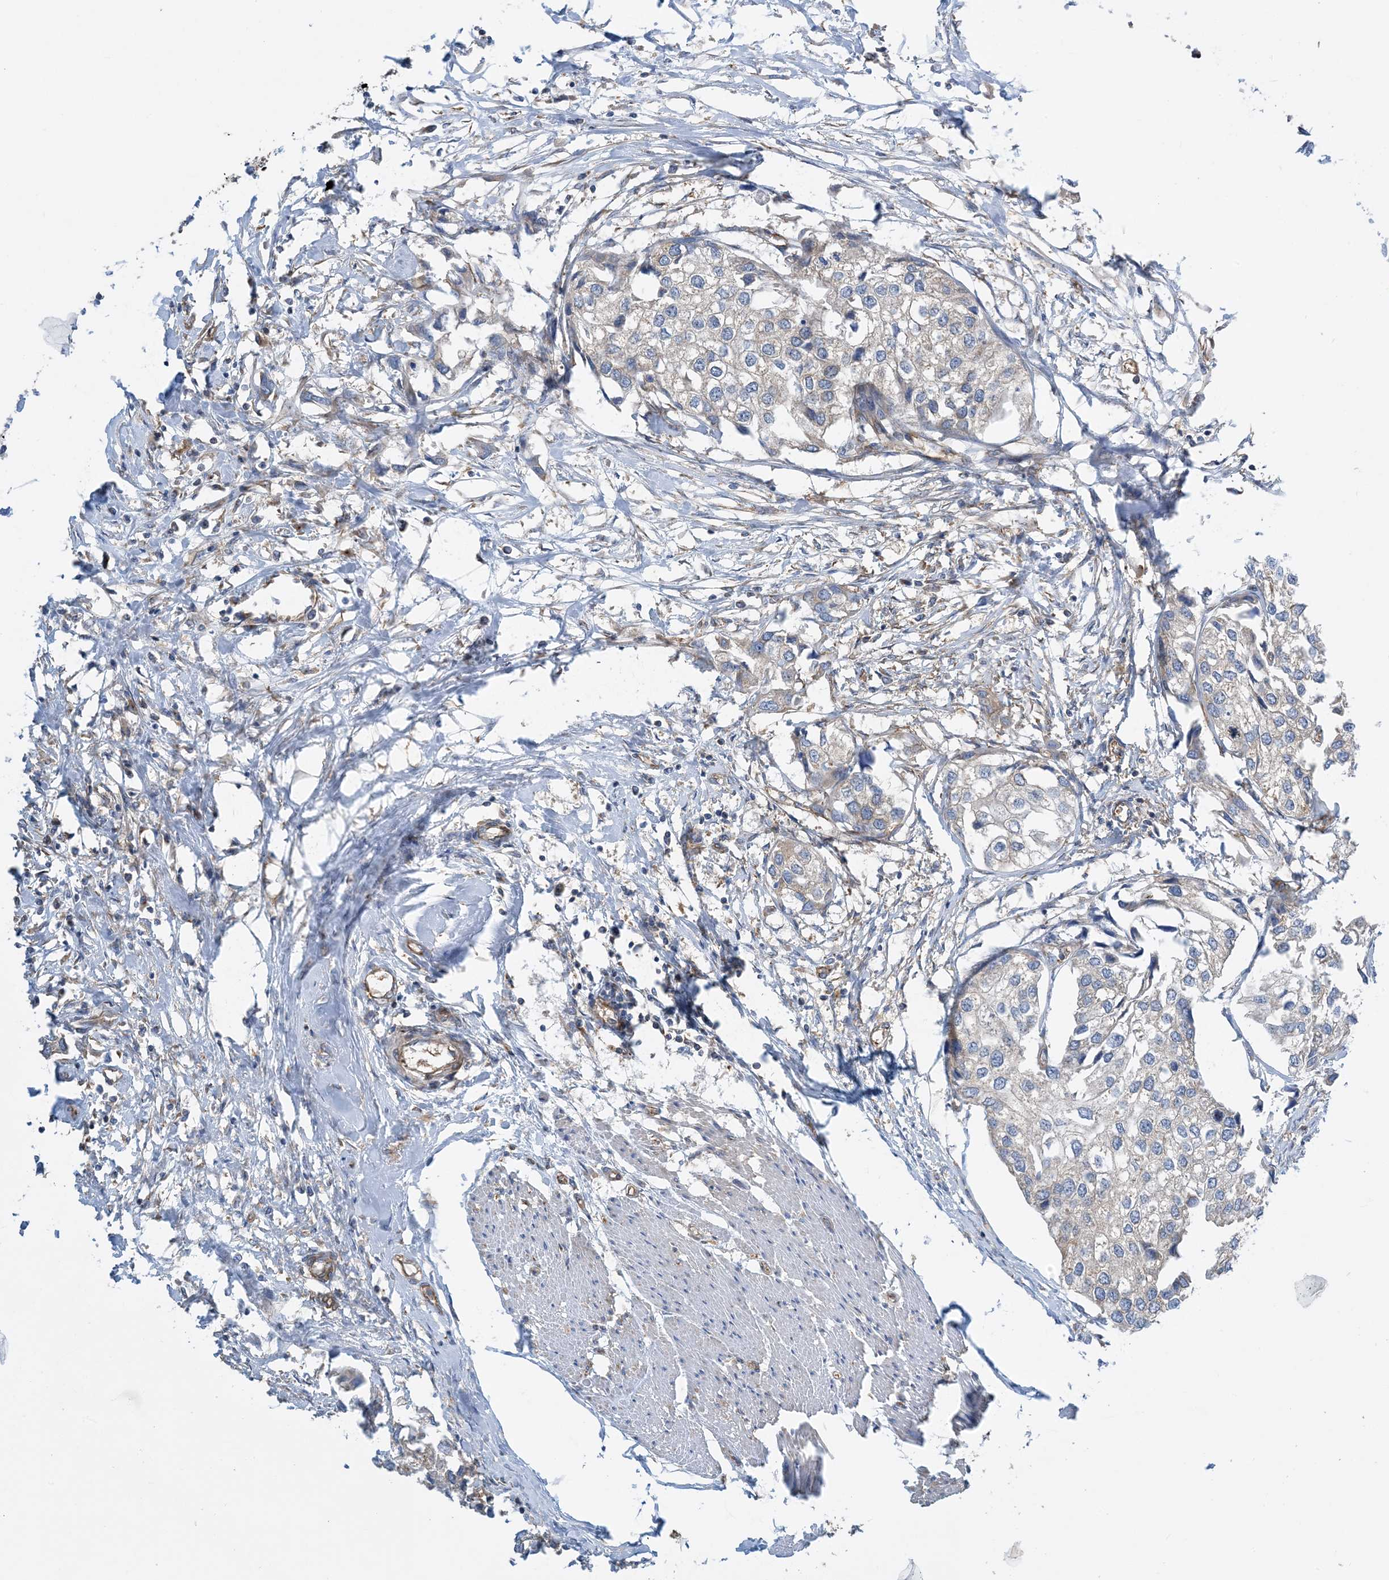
{"staining": {"intensity": "negative", "quantity": "none", "location": "none"}, "tissue": "urothelial cancer", "cell_type": "Tumor cells", "image_type": "cancer", "snomed": [{"axis": "morphology", "description": "Urothelial carcinoma, High grade"}, {"axis": "topography", "description": "Urinary bladder"}], "caption": "The histopathology image shows no staining of tumor cells in urothelial cancer. (DAB immunohistochemistry visualized using brightfield microscopy, high magnification).", "gene": "SIDT1", "patient": {"sex": "male", "age": 64}}